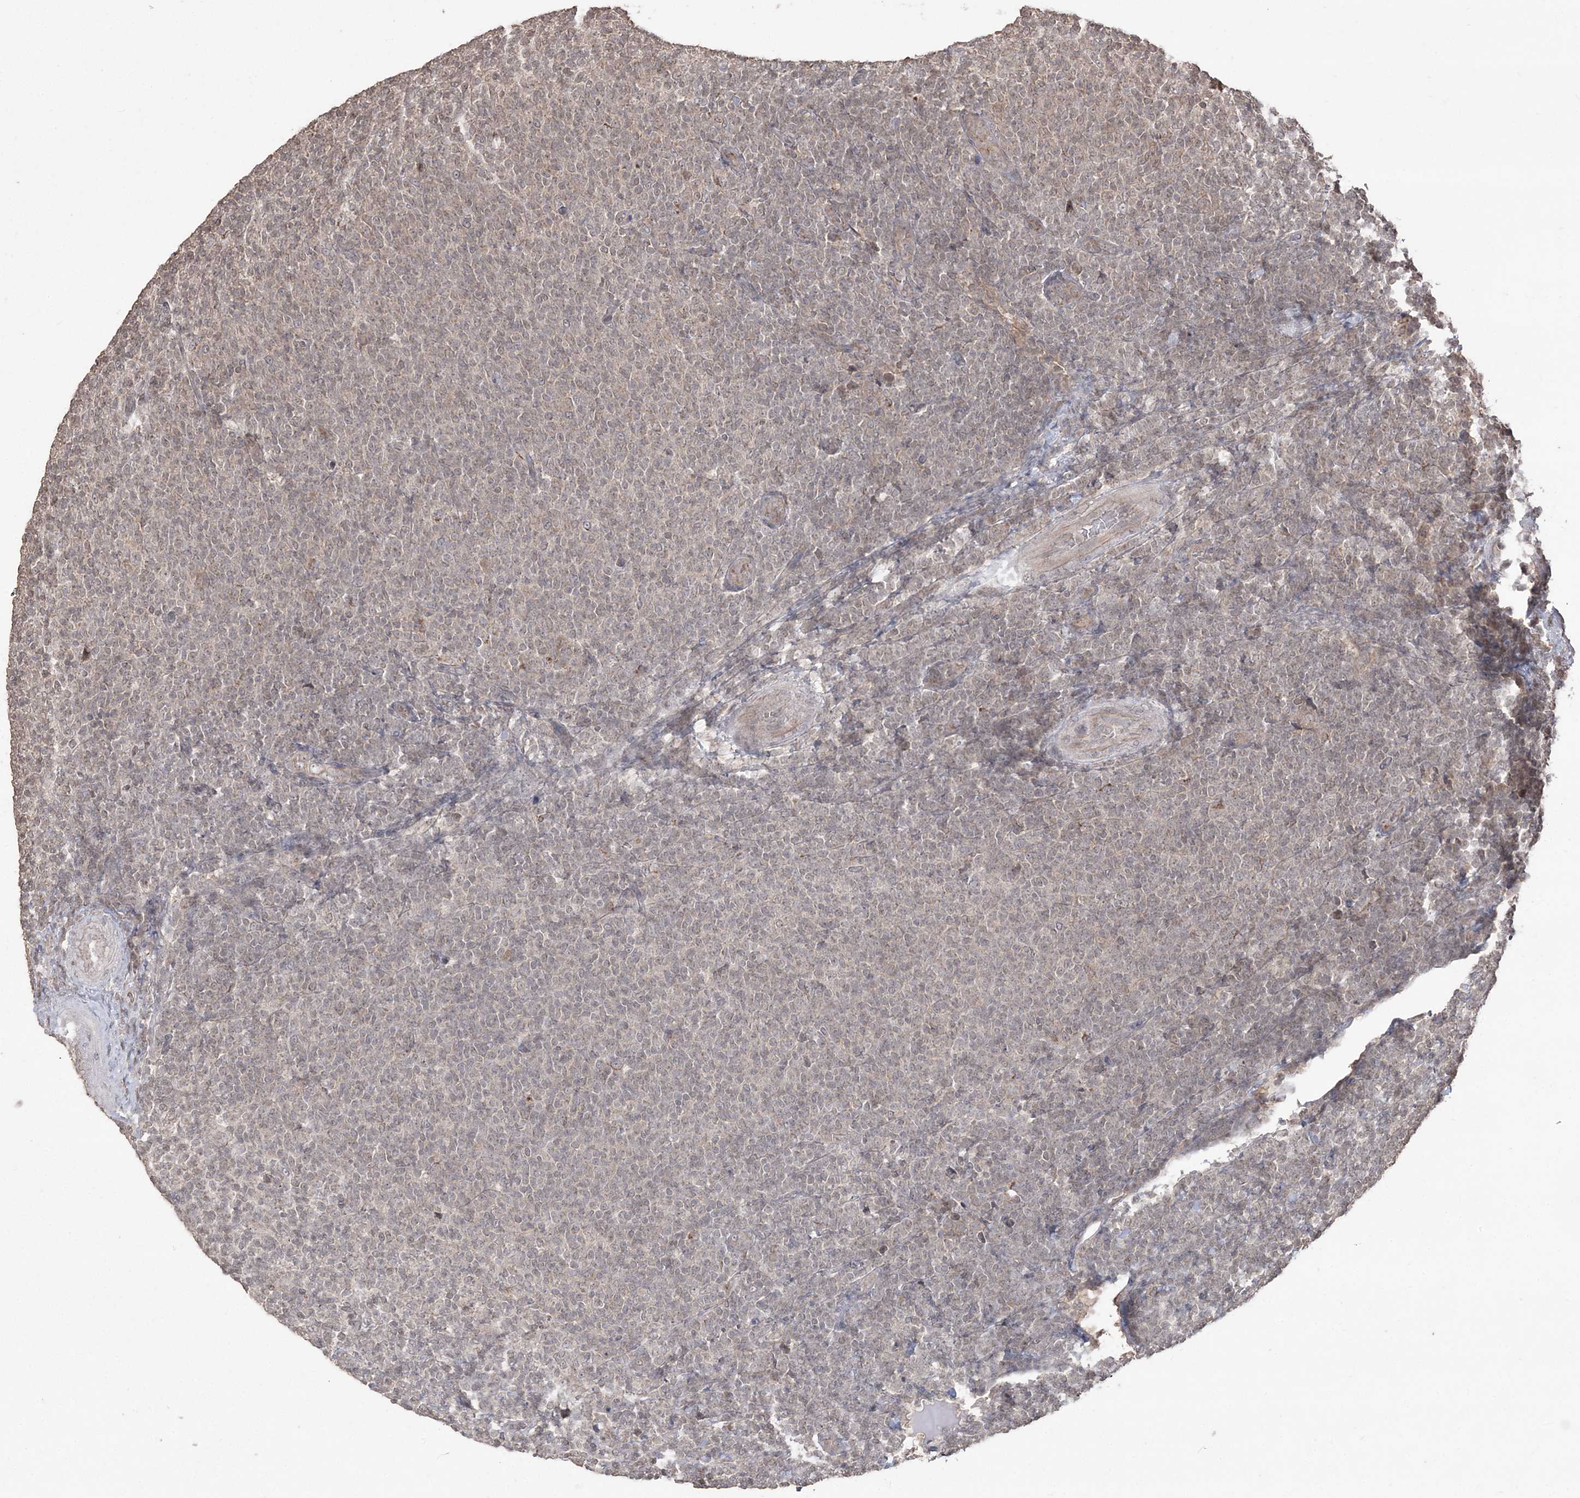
{"staining": {"intensity": "negative", "quantity": "none", "location": "none"}, "tissue": "lymphoma", "cell_type": "Tumor cells", "image_type": "cancer", "snomed": [{"axis": "morphology", "description": "Malignant lymphoma, non-Hodgkin's type, Low grade"}, {"axis": "topography", "description": "Lymph node"}], "caption": "DAB (3,3'-diaminobenzidine) immunohistochemical staining of lymphoma demonstrates no significant staining in tumor cells.", "gene": "EHHADH", "patient": {"sex": "male", "age": 66}}